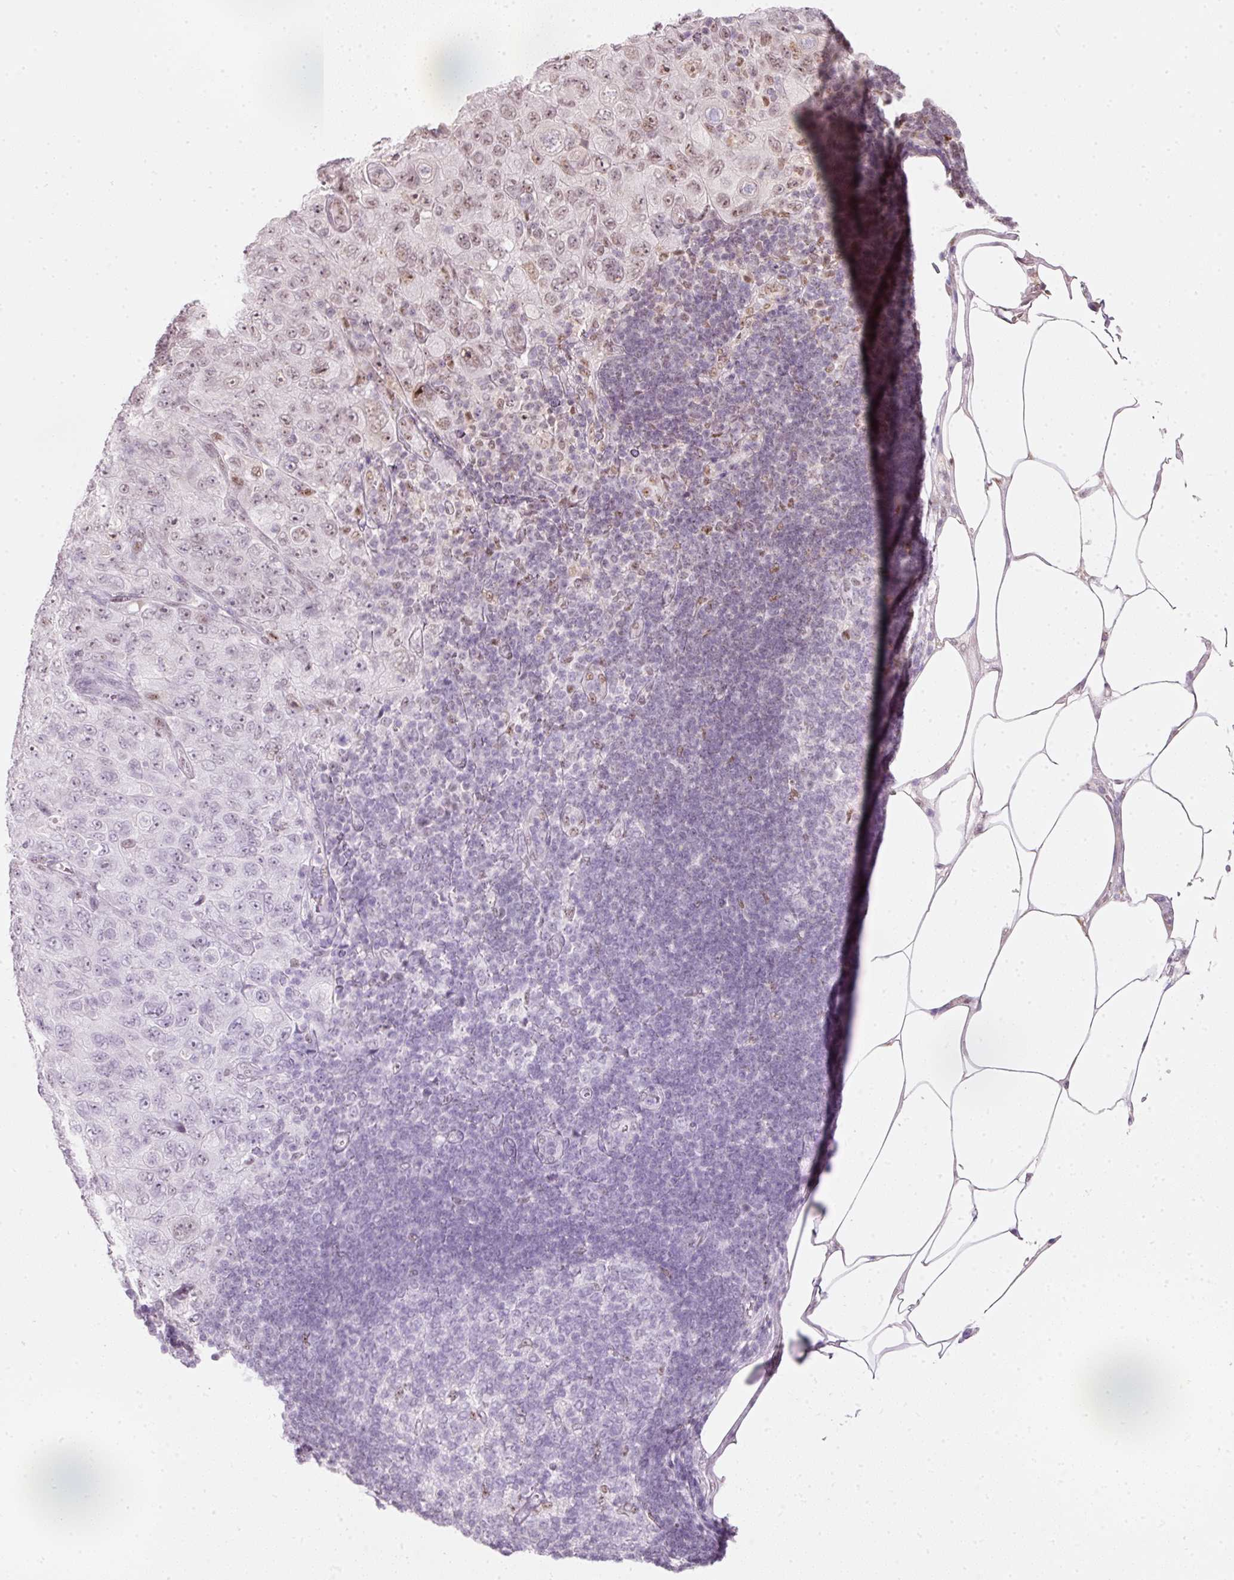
{"staining": {"intensity": "weak", "quantity": "<25%", "location": "nuclear"}, "tissue": "pancreatic cancer", "cell_type": "Tumor cells", "image_type": "cancer", "snomed": [{"axis": "morphology", "description": "Adenocarcinoma, NOS"}, {"axis": "topography", "description": "Pancreas"}], "caption": "Pancreatic cancer (adenocarcinoma) was stained to show a protein in brown. There is no significant positivity in tumor cells.", "gene": "FSTL3", "patient": {"sex": "male", "age": 68}}